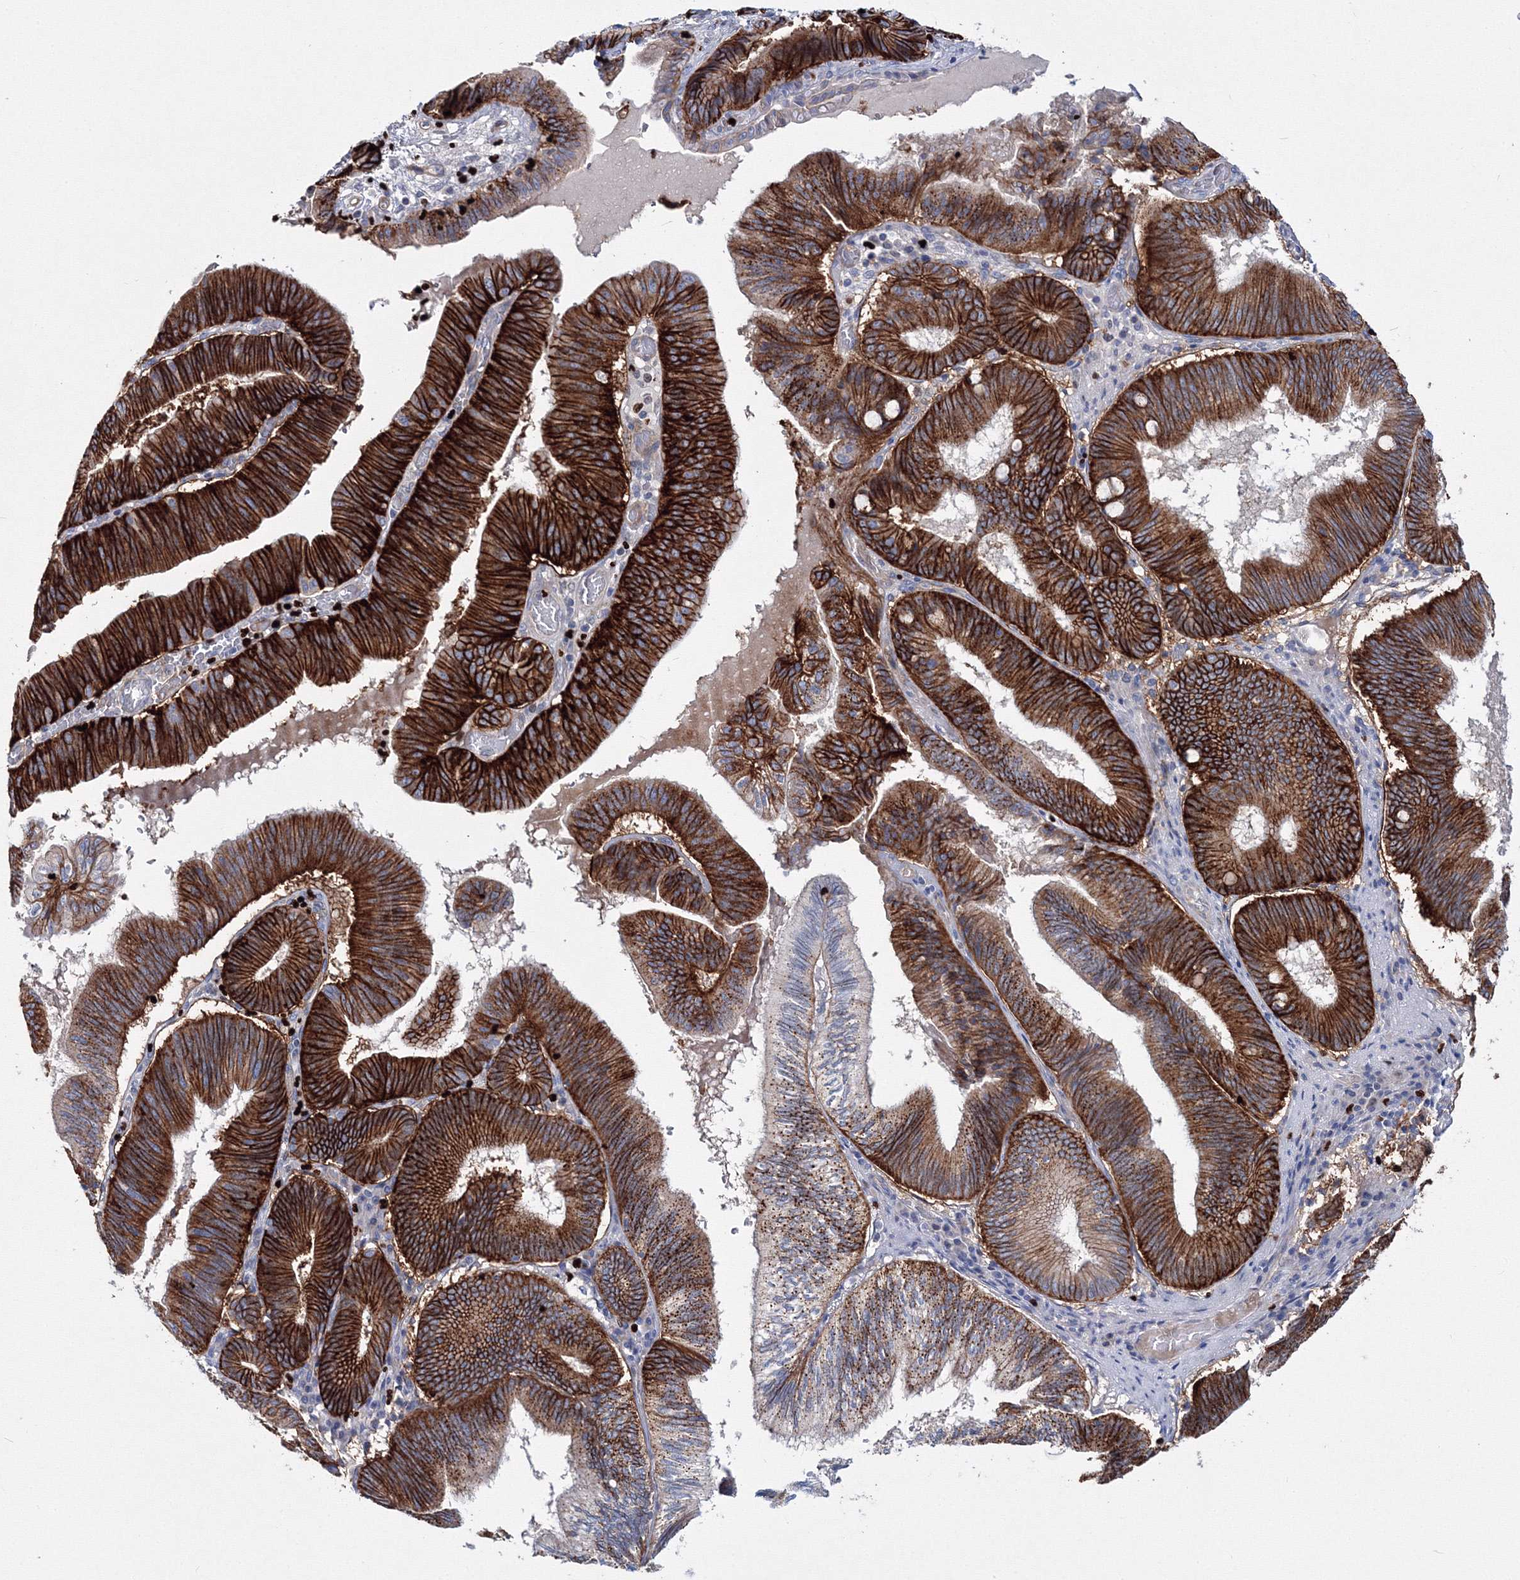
{"staining": {"intensity": "strong", "quantity": "25%-75%", "location": "cytoplasmic/membranous"}, "tissue": "pancreatic cancer", "cell_type": "Tumor cells", "image_type": "cancer", "snomed": [{"axis": "morphology", "description": "Adenocarcinoma, NOS"}, {"axis": "topography", "description": "Pancreas"}], "caption": "This micrograph exhibits immunohistochemistry (IHC) staining of human pancreatic adenocarcinoma, with high strong cytoplasmic/membranous positivity in about 25%-75% of tumor cells.", "gene": "C11orf52", "patient": {"sex": "male", "age": 82}}